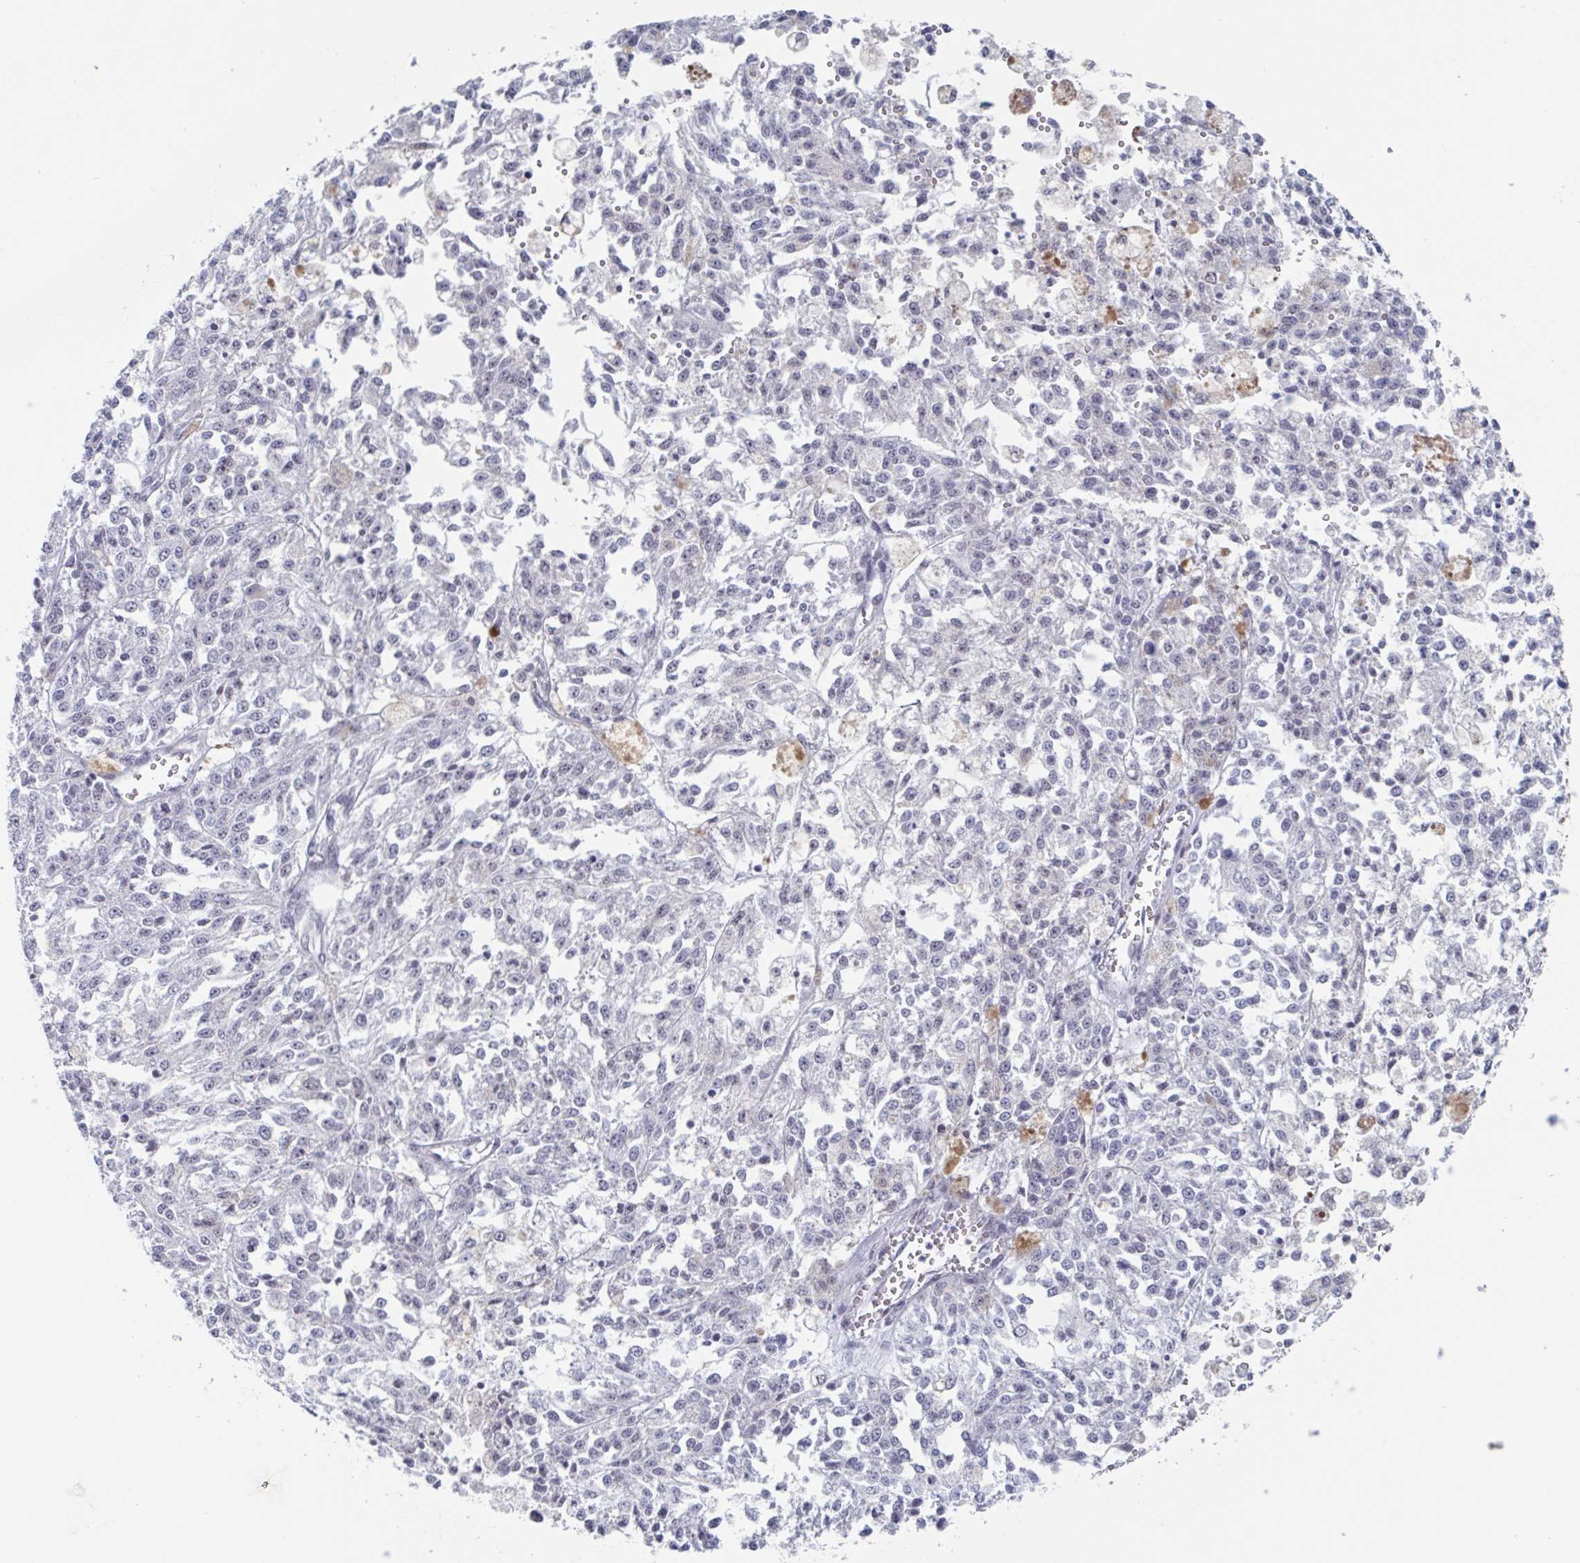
{"staining": {"intensity": "negative", "quantity": "none", "location": "none"}, "tissue": "melanoma", "cell_type": "Tumor cells", "image_type": "cancer", "snomed": [{"axis": "morphology", "description": "Malignant melanoma, NOS"}, {"axis": "topography", "description": "Skin"}], "caption": "Malignant melanoma was stained to show a protein in brown. There is no significant expression in tumor cells.", "gene": "KDM4D", "patient": {"sex": "female", "age": 64}}